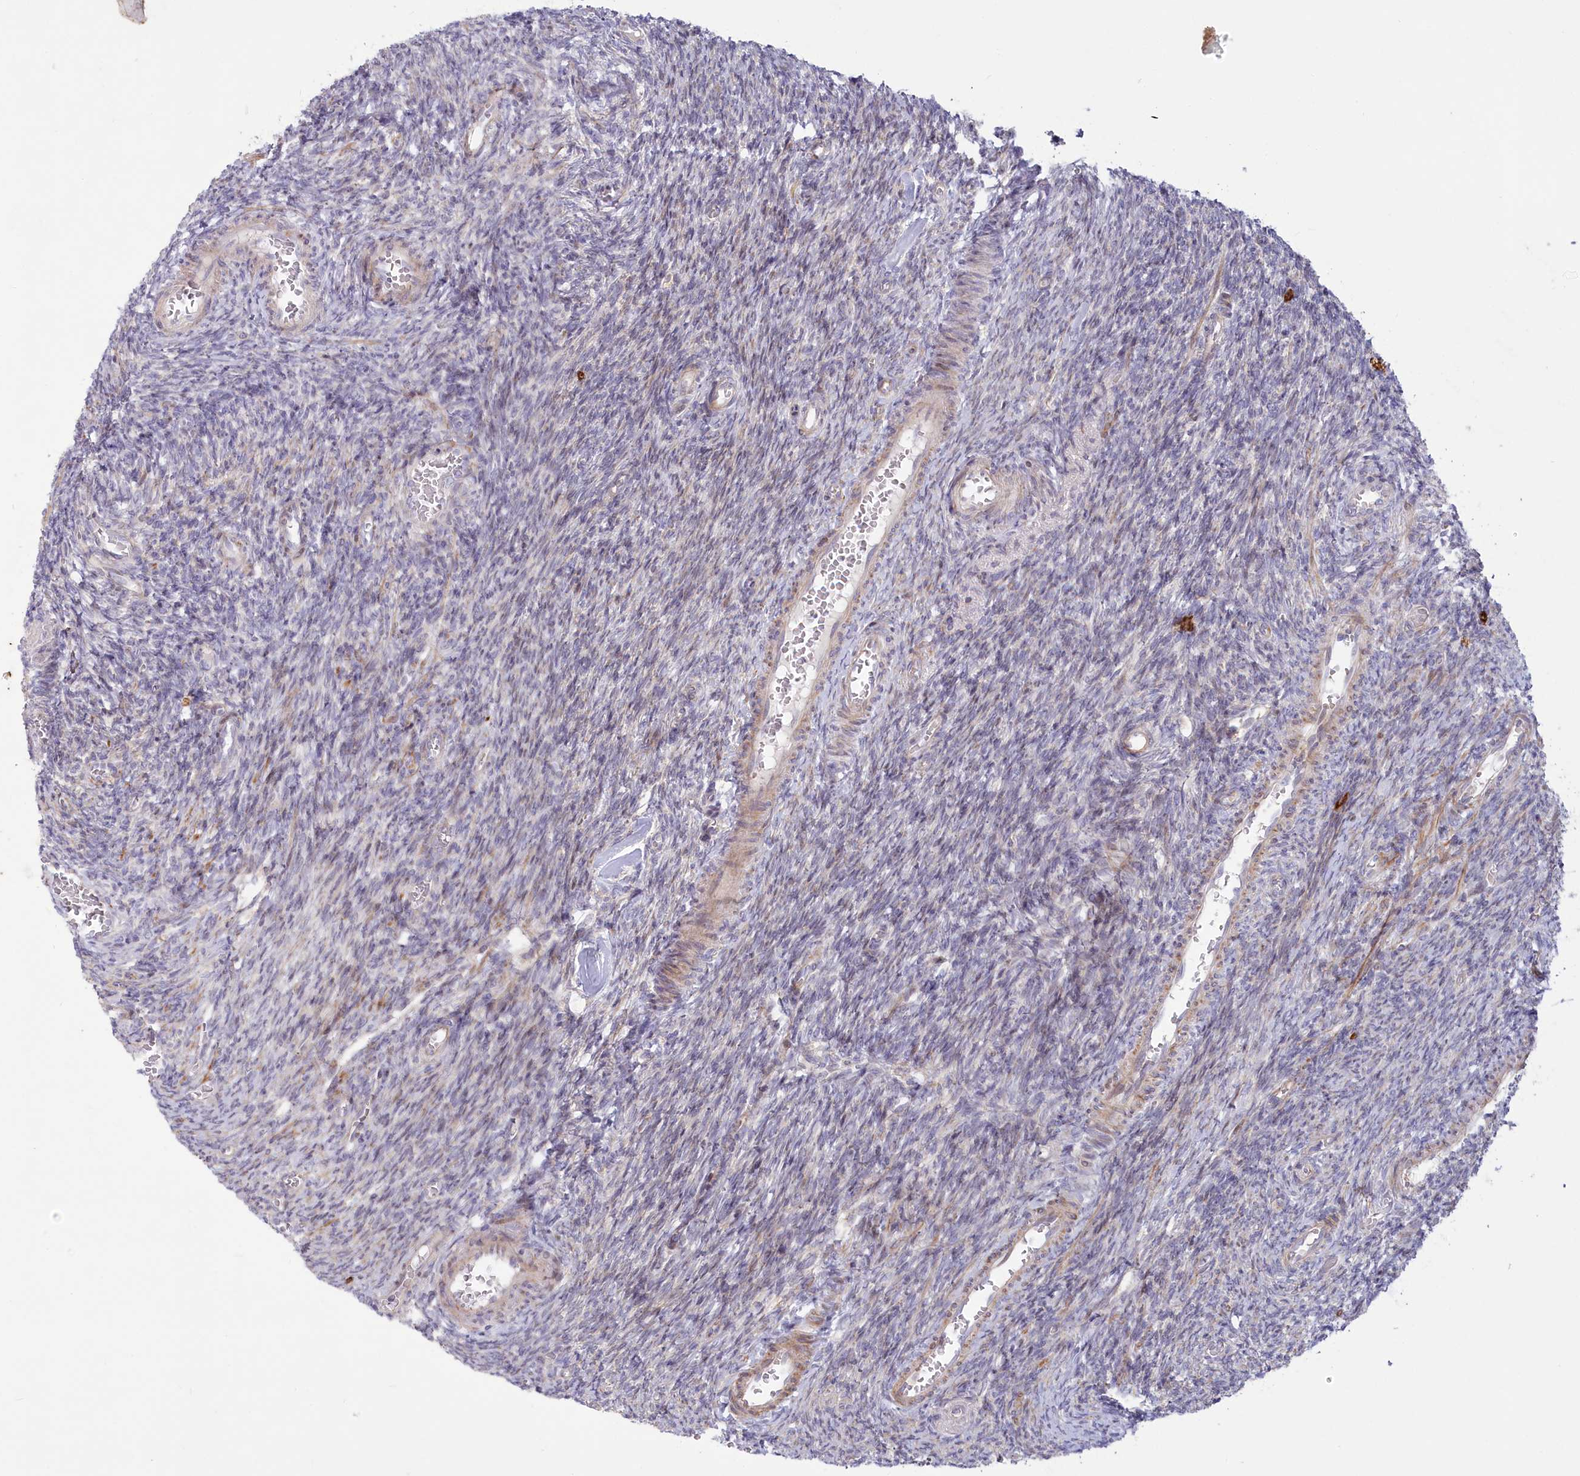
{"staining": {"intensity": "negative", "quantity": "none", "location": "none"}, "tissue": "ovary", "cell_type": "Ovarian stroma cells", "image_type": "normal", "snomed": [{"axis": "morphology", "description": "Normal tissue, NOS"}, {"axis": "topography", "description": "Ovary"}], "caption": "Ovarian stroma cells are negative for brown protein staining in normal ovary.", "gene": "MTG1", "patient": {"sex": "female", "age": 27}}